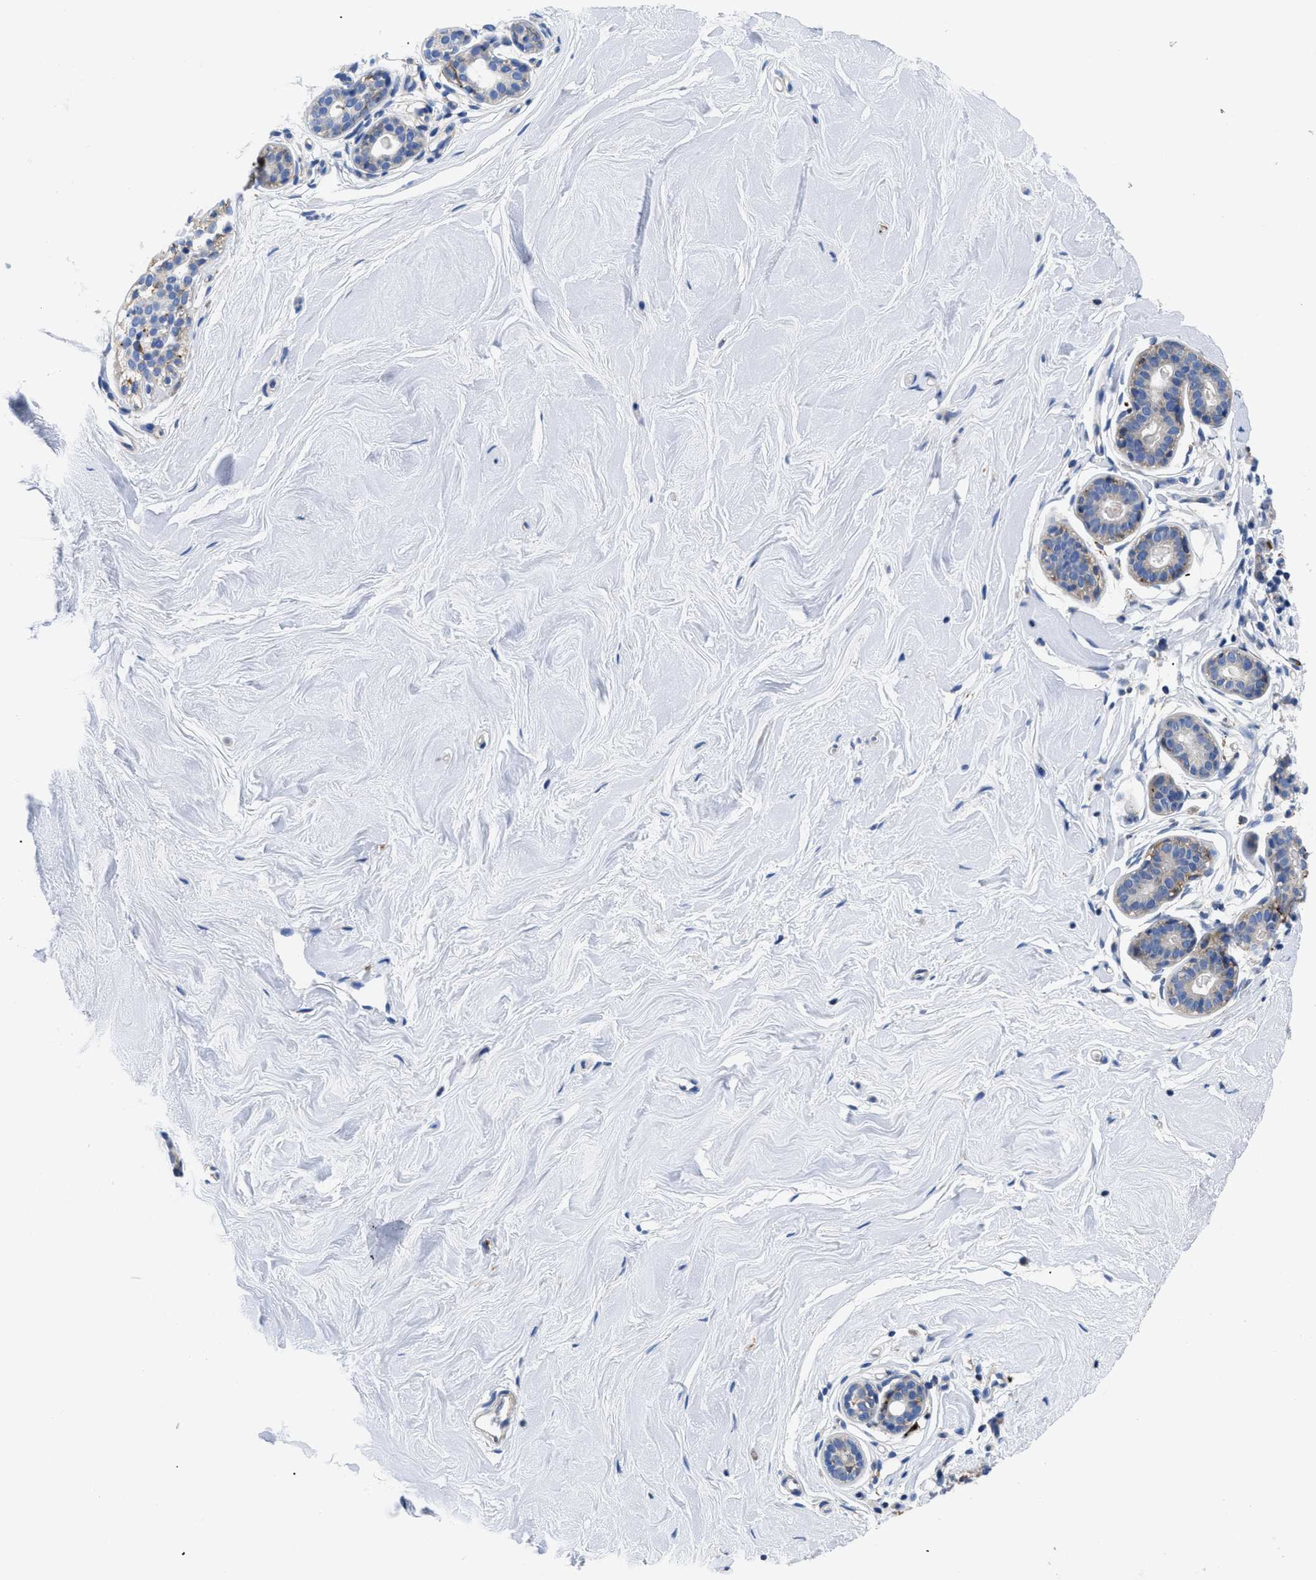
{"staining": {"intensity": "negative", "quantity": "none", "location": "none"}, "tissue": "breast", "cell_type": "Adipocytes", "image_type": "normal", "snomed": [{"axis": "morphology", "description": "Normal tissue, NOS"}, {"axis": "topography", "description": "Breast"}], "caption": "This is an IHC micrograph of benign breast. There is no staining in adipocytes.", "gene": "HLA", "patient": {"sex": "female", "age": 22}}